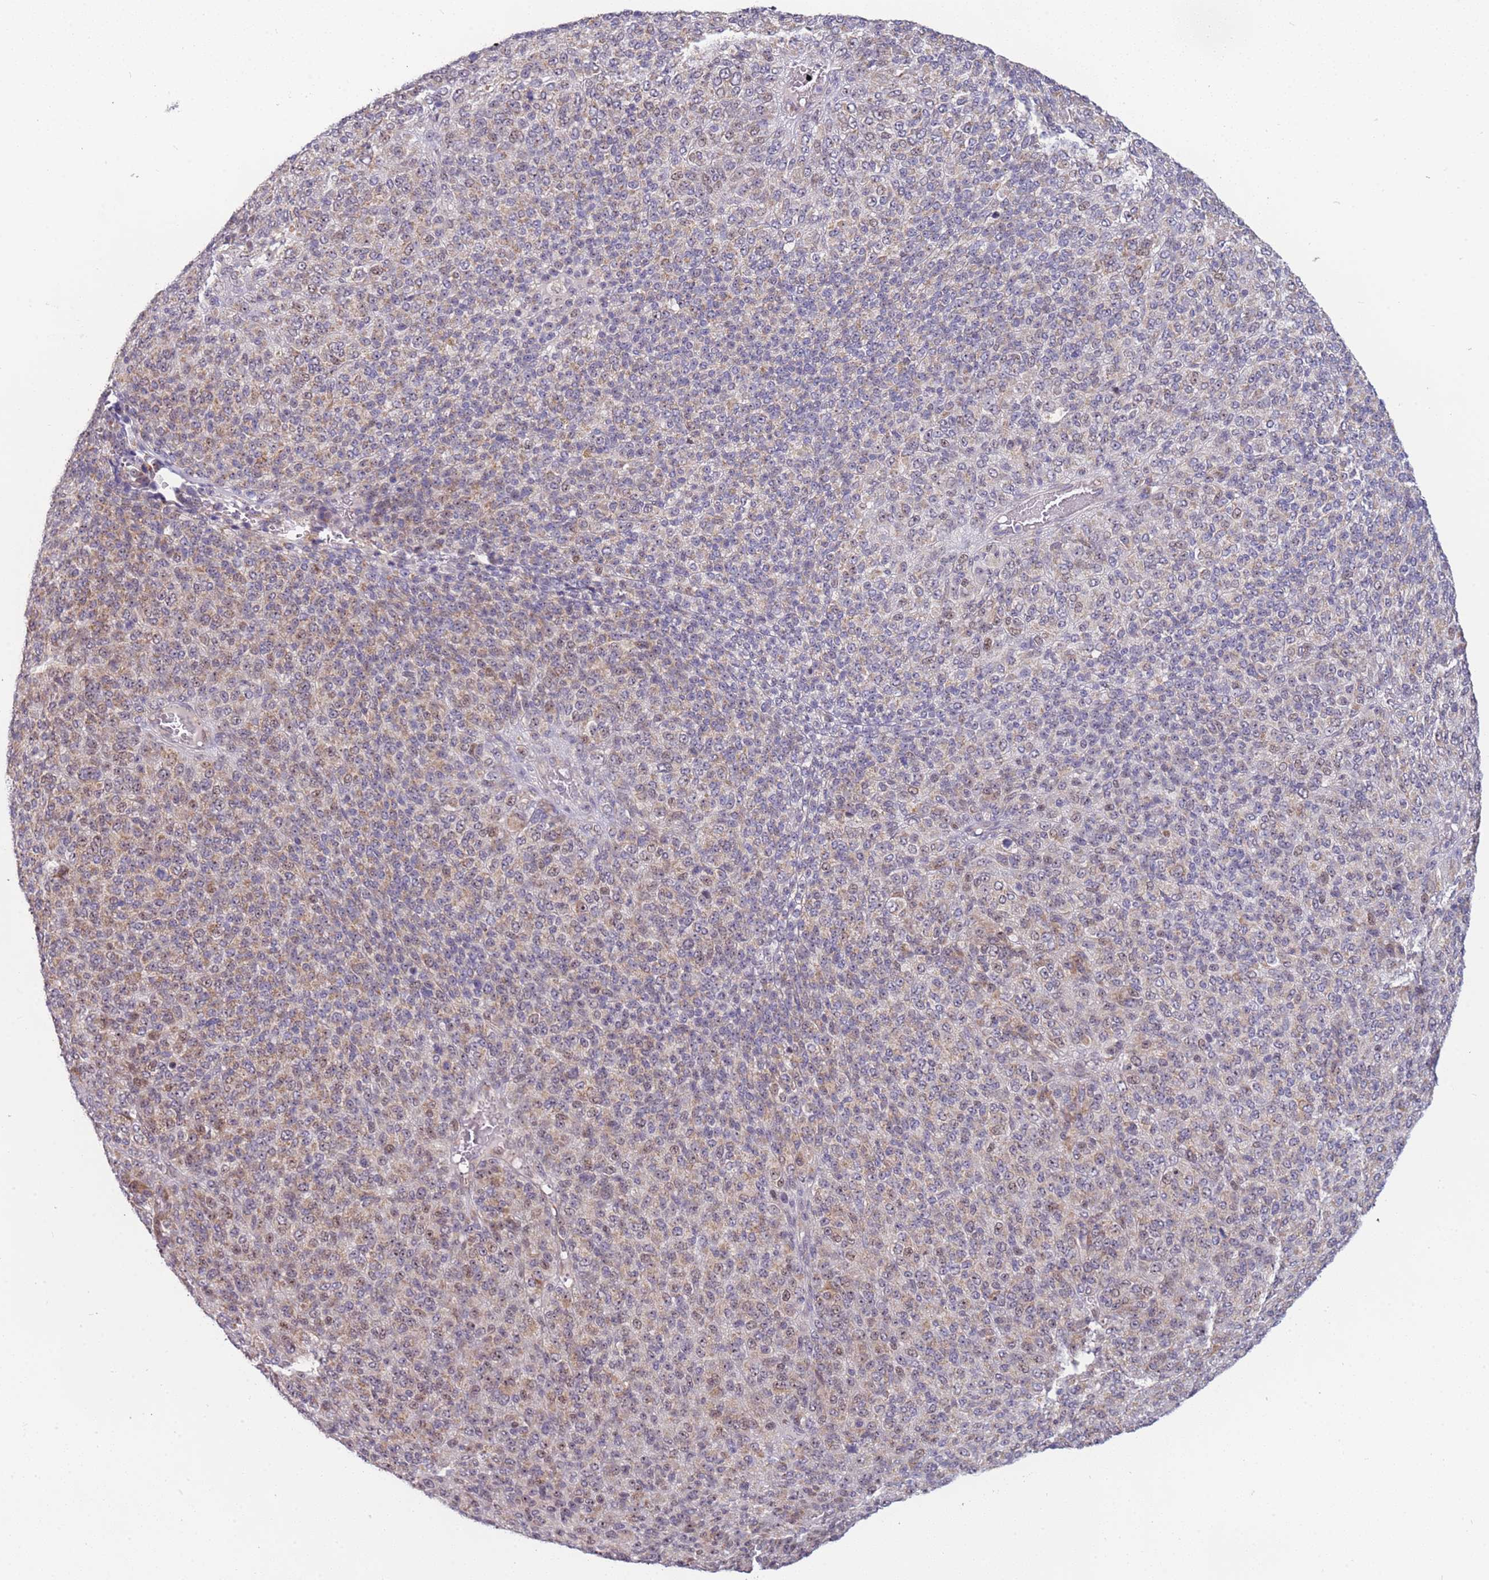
{"staining": {"intensity": "moderate", "quantity": "<25%", "location": "nuclear"}, "tissue": "melanoma", "cell_type": "Tumor cells", "image_type": "cancer", "snomed": [{"axis": "morphology", "description": "Malignant melanoma, Metastatic site"}, {"axis": "topography", "description": "Brain"}], "caption": "Tumor cells reveal low levels of moderate nuclear positivity in approximately <25% of cells in malignant melanoma (metastatic site).", "gene": "UCMA", "patient": {"sex": "female", "age": 56}}